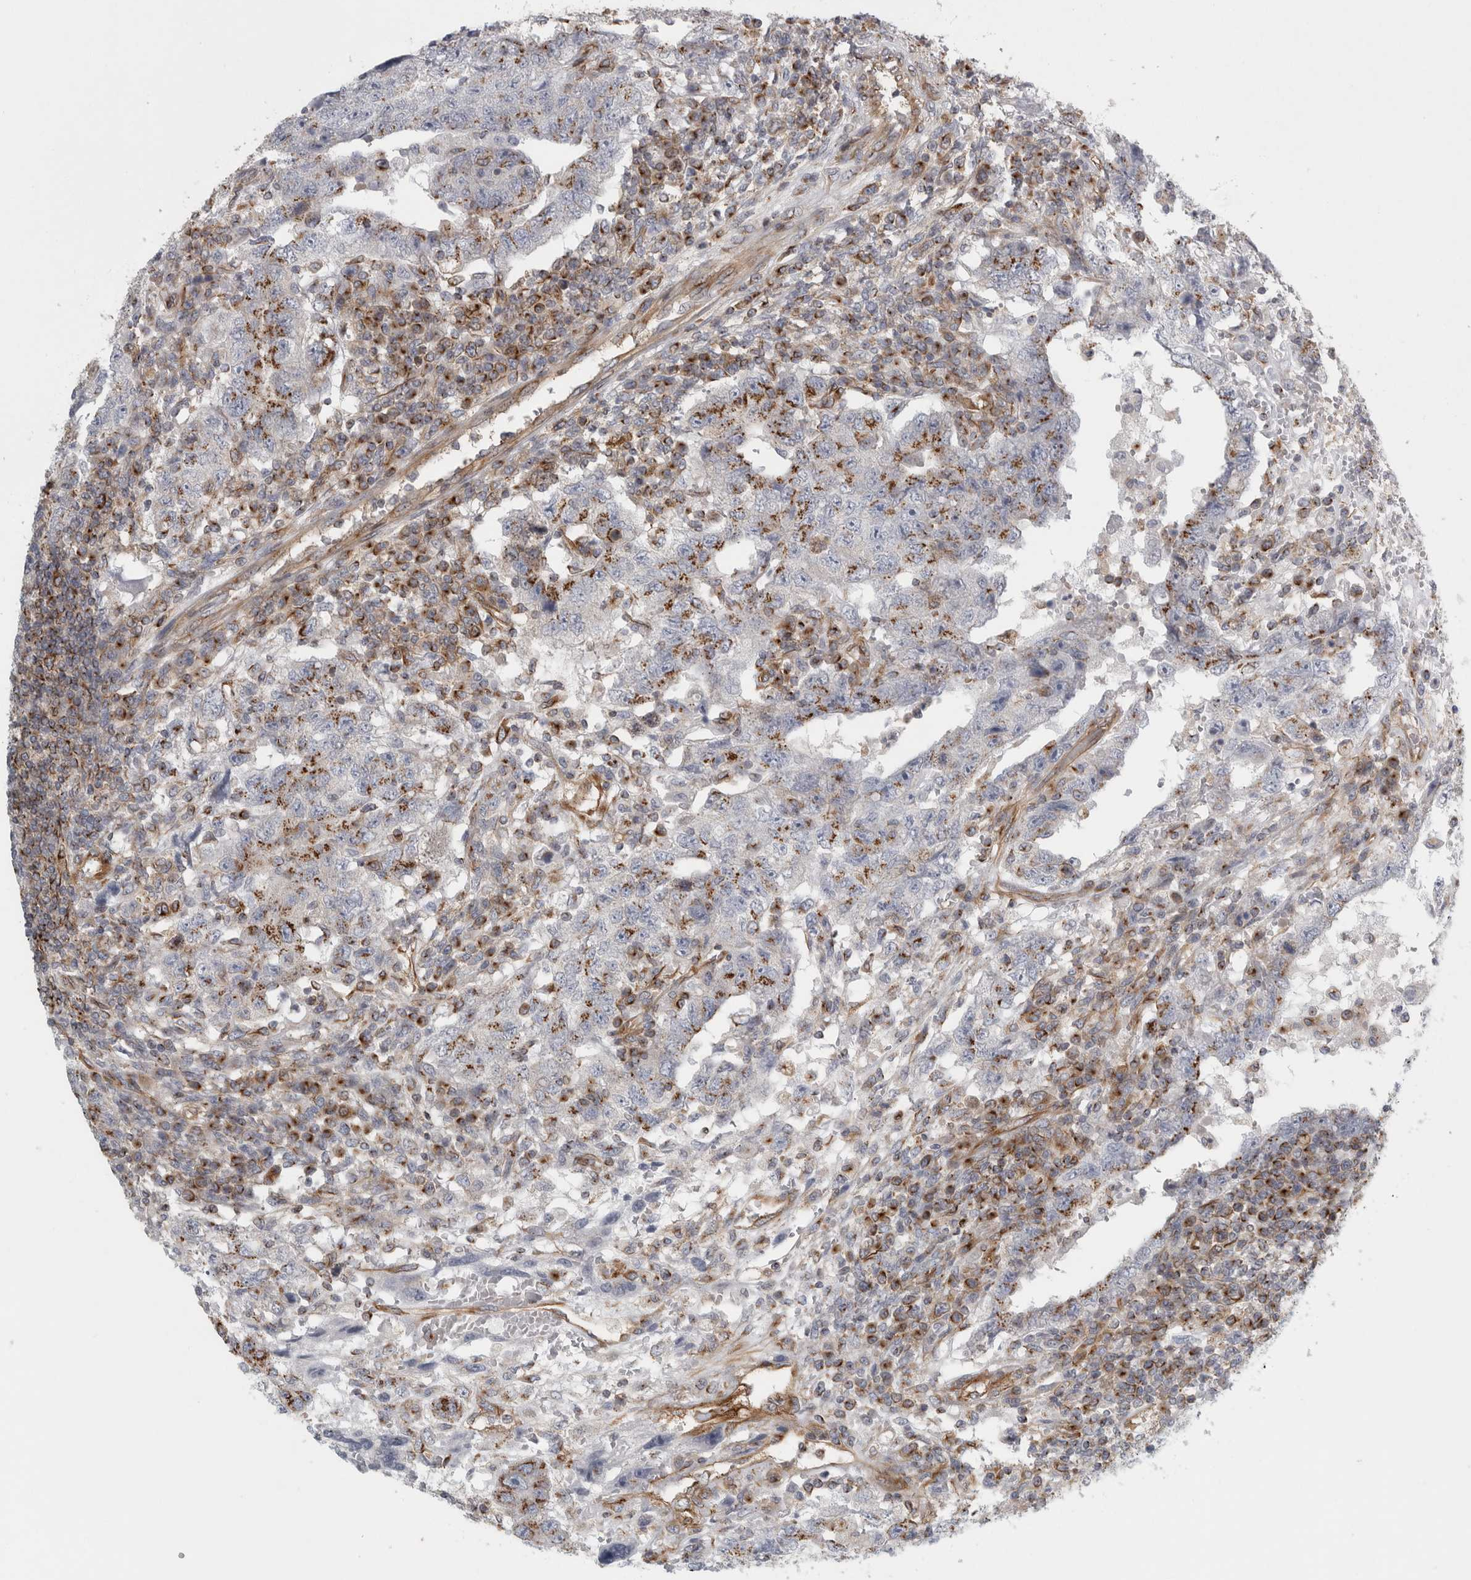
{"staining": {"intensity": "moderate", "quantity": "25%-75%", "location": "cytoplasmic/membranous"}, "tissue": "testis cancer", "cell_type": "Tumor cells", "image_type": "cancer", "snomed": [{"axis": "morphology", "description": "Carcinoma, Embryonal, NOS"}, {"axis": "topography", "description": "Testis"}], "caption": "Testis cancer (embryonal carcinoma) tissue exhibits moderate cytoplasmic/membranous staining in about 25%-75% of tumor cells", "gene": "PEX6", "patient": {"sex": "male", "age": 26}}